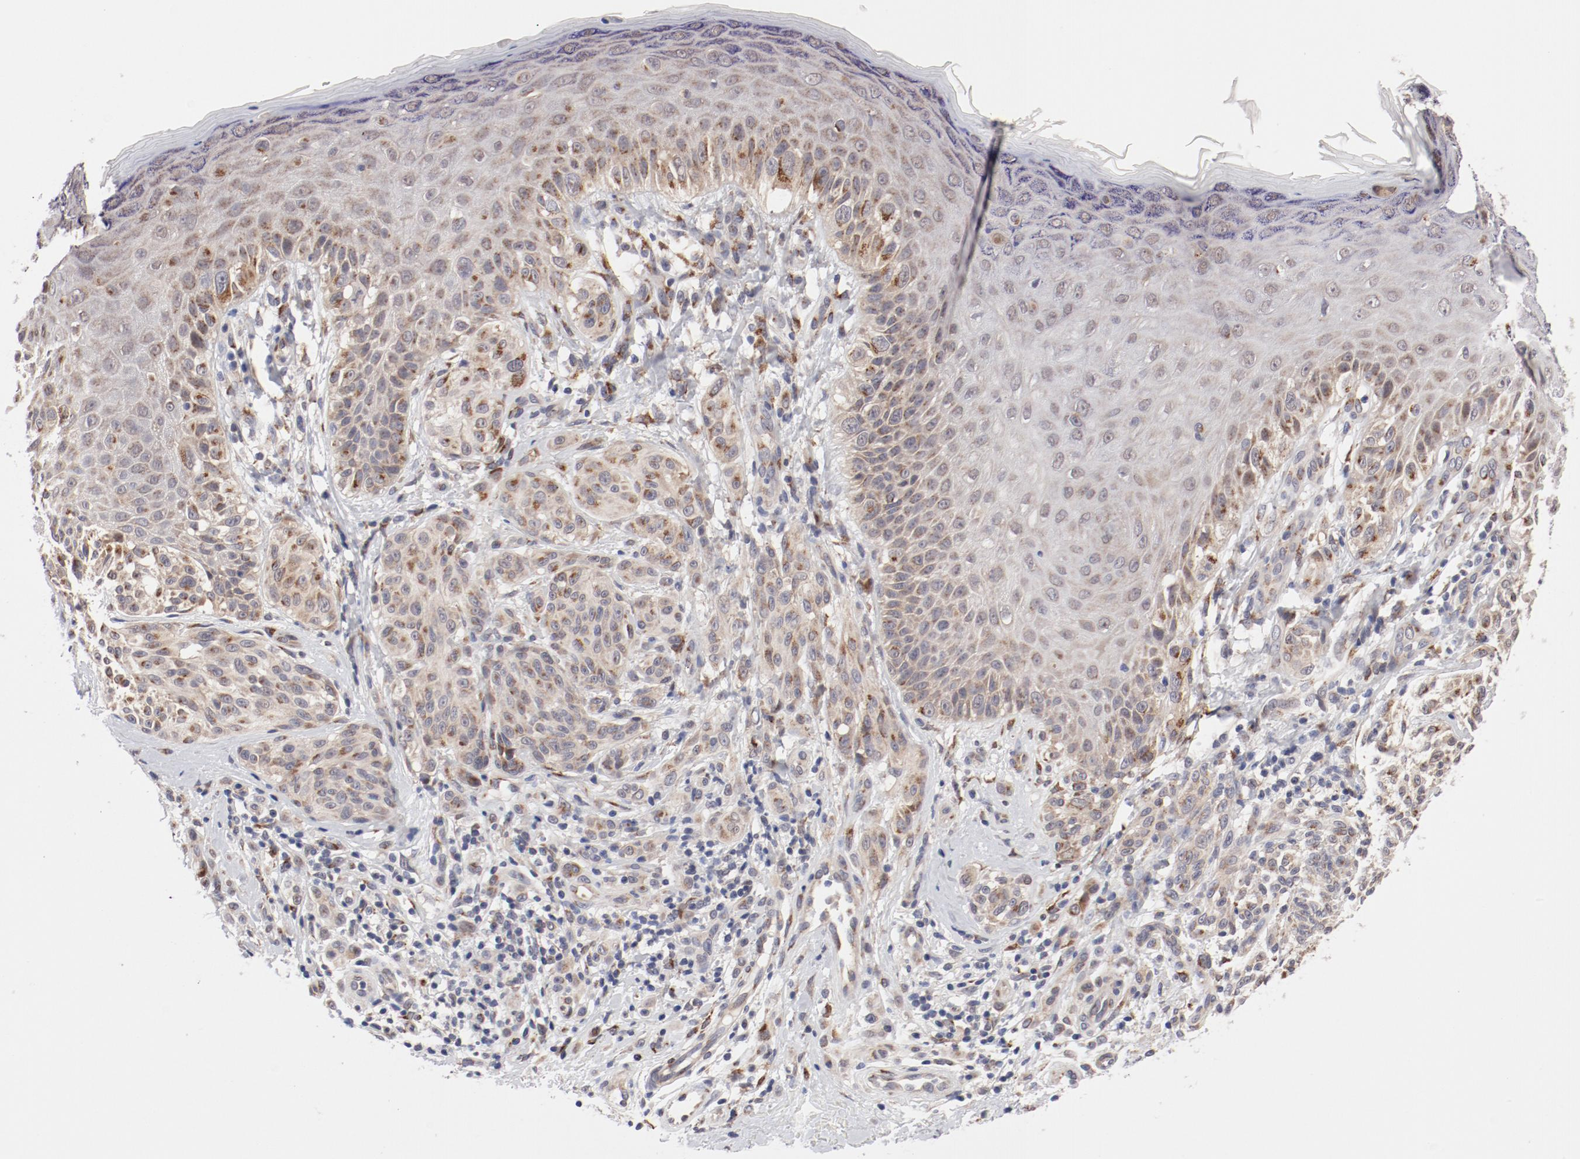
{"staining": {"intensity": "weak", "quantity": "25%-75%", "location": "cytoplasmic/membranous"}, "tissue": "melanoma", "cell_type": "Tumor cells", "image_type": "cancer", "snomed": [{"axis": "morphology", "description": "Malignant melanoma, NOS"}, {"axis": "topography", "description": "Skin"}], "caption": "Weak cytoplasmic/membranous positivity is present in about 25%-75% of tumor cells in melanoma.", "gene": "RPL12", "patient": {"sex": "male", "age": 57}}